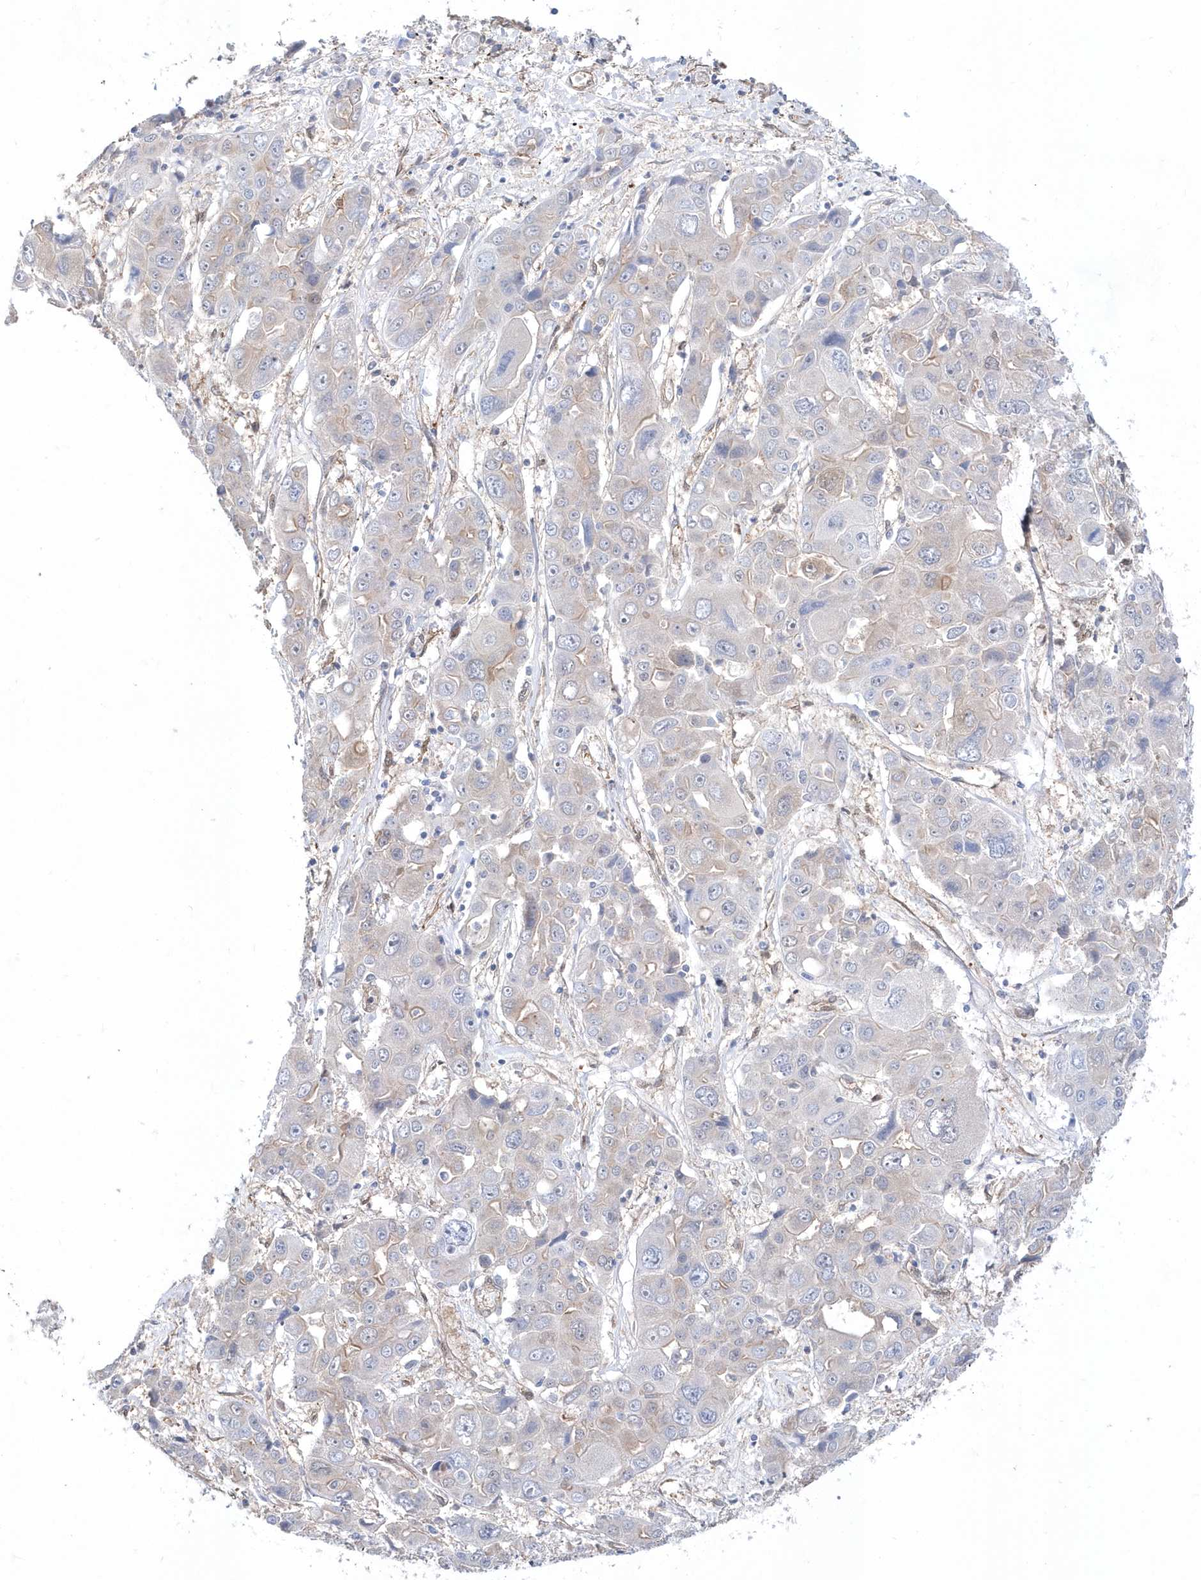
{"staining": {"intensity": "negative", "quantity": "none", "location": "none"}, "tissue": "liver cancer", "cell_type": "Tumor cells", "image_type": "cancer", "snomed": [{"axis": "morphology", "description": "Cholangiocarcinoma"}, {"axis": "topography", "description": "Liver"}], "caption": "Immunohistochemical staining of human cholangiocarcinoma (liver) displays no significant expression in tumor cells. (DAB (3,3'-diaminobenzidine) immunohistochemistry visualized using brightfield microscopy, high magnification).", "gene": "BDH2", "patient": {"sex": "male", "age": 67}}